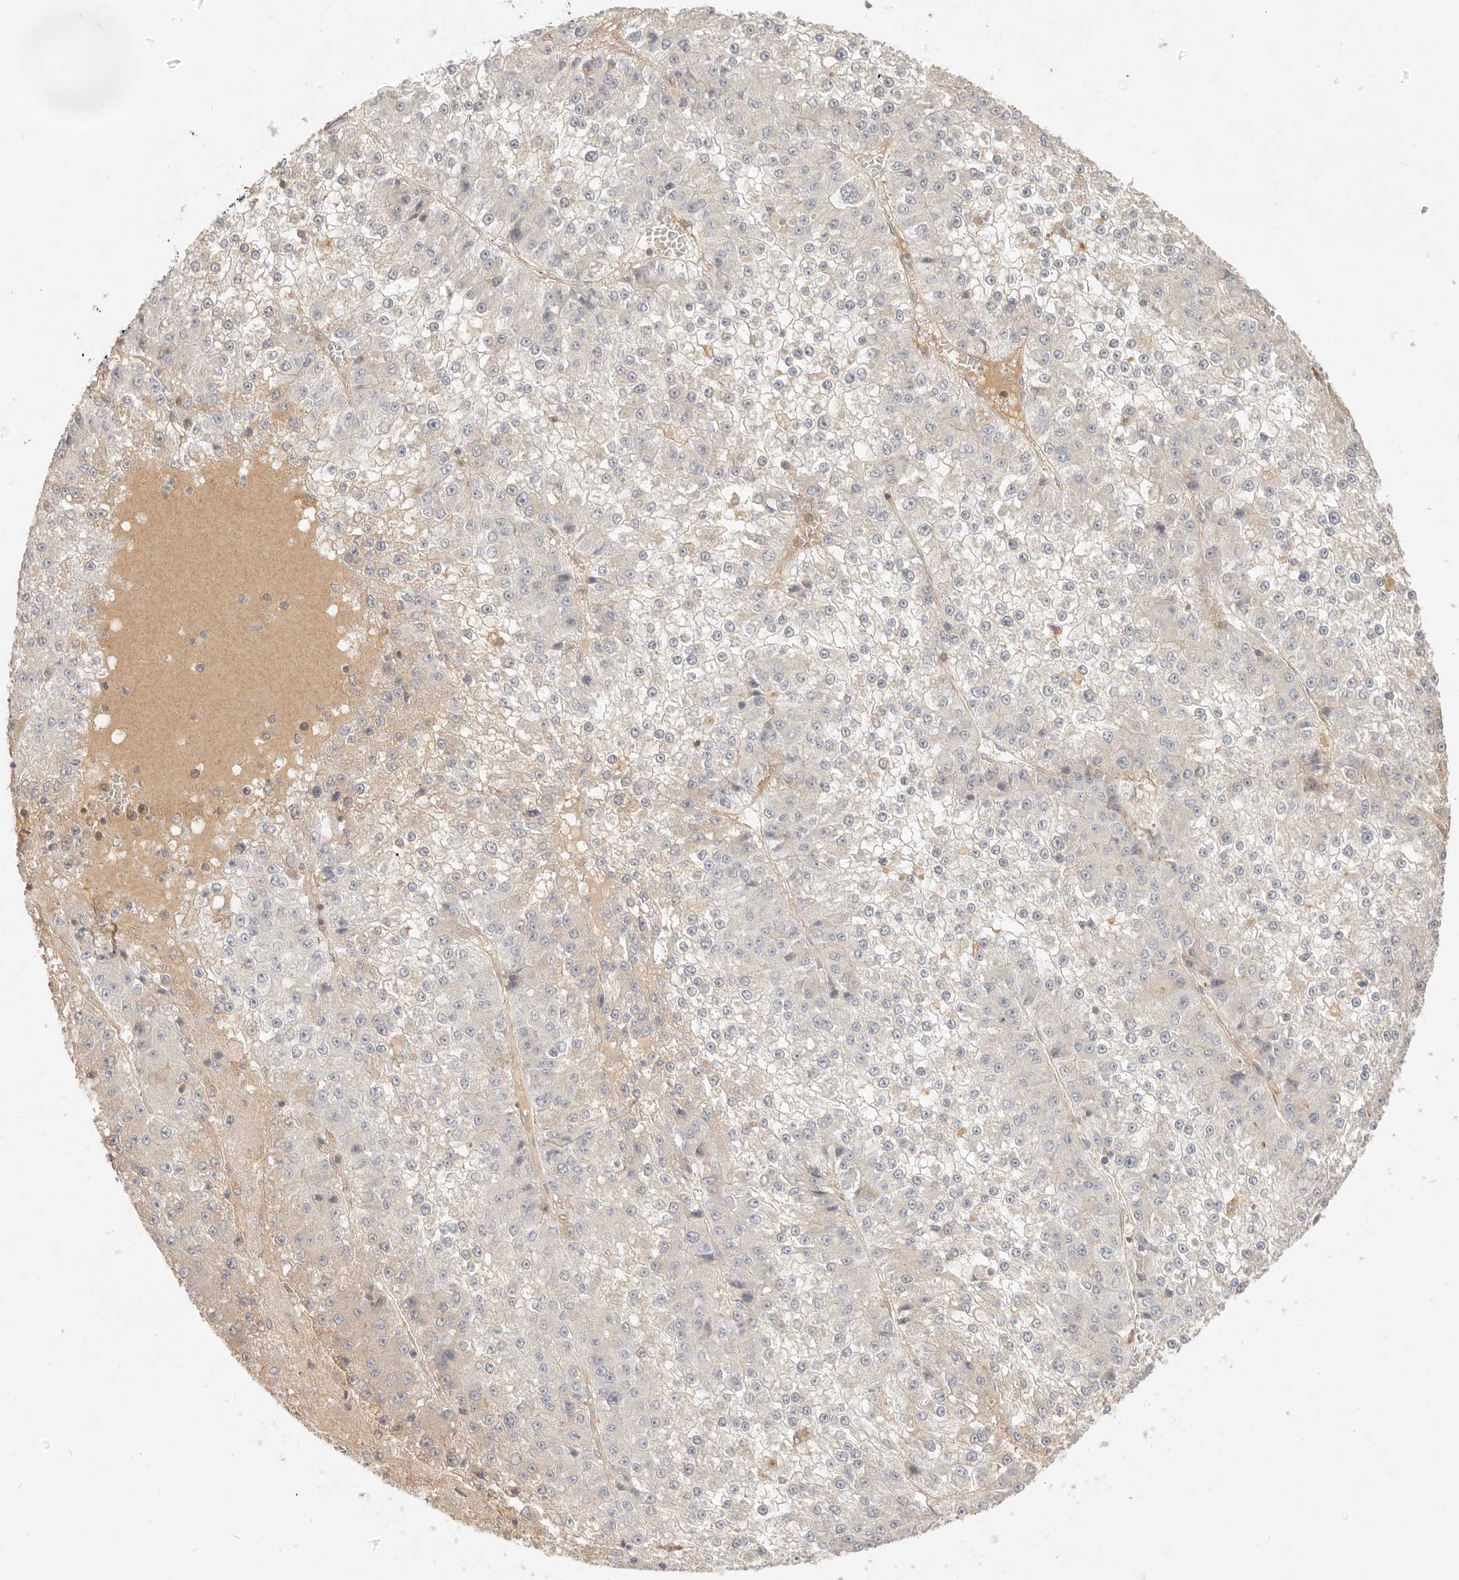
{"staining": {"intensity": "negative", "quantity": "none", "location": "none"}, "tissue": "liver cancer", "cell_type": "Tumor cells", "image_type": "cancer", "snomed": [{"axis": "morphology", "description": "Carcinoma, Hepatocellular, NOS"}, {"axis": "topography", "description": "Liver"}], "caption": "This is a photomicrograph of immunohistochemistry staining of hepatocellular carcinoma (liver), which shows no positivity in tumor cells. (Stains: DAB immunohistochemistry with hematoxylin counter stain, Microscopy: brightfield microscopy at high magnification).", "gene": "NECAP2", "patient": {"sex": "female", "age": 73}}